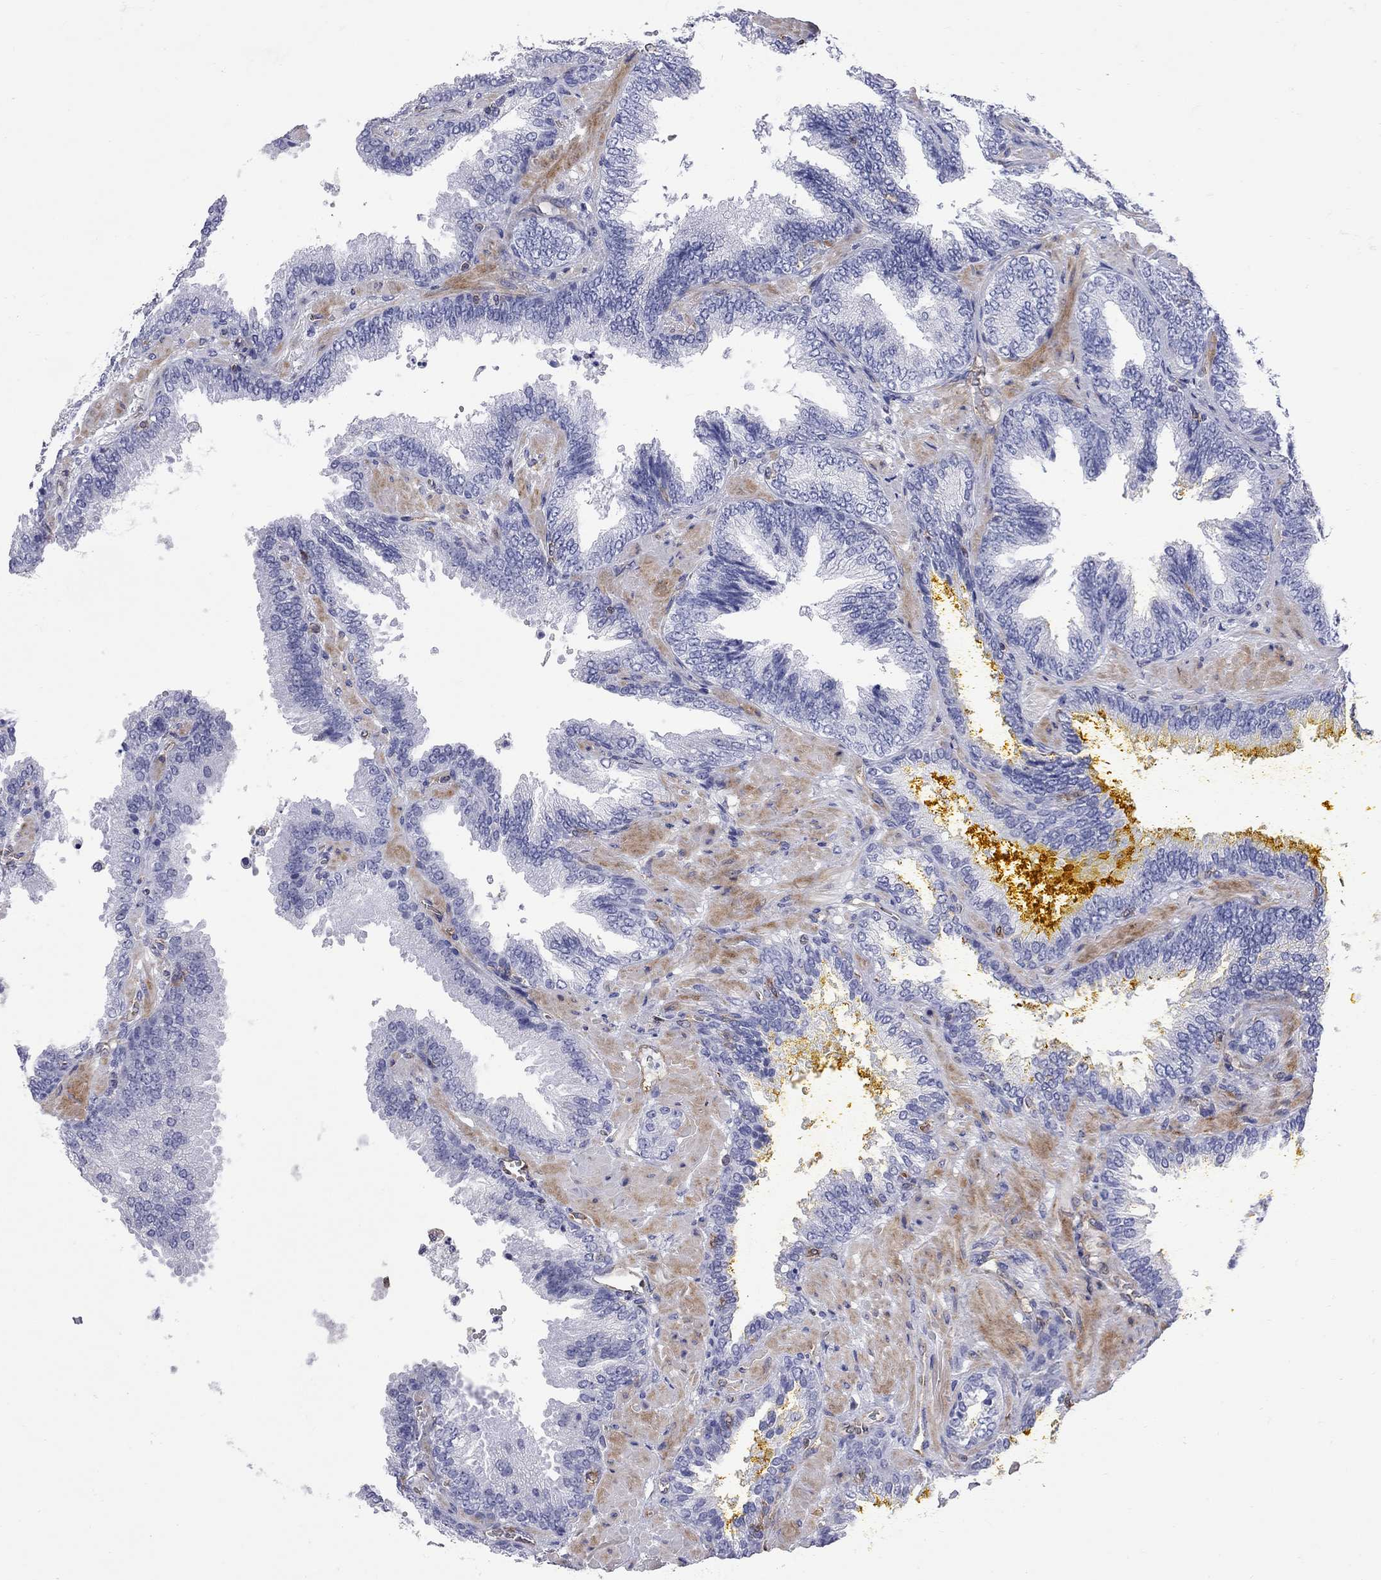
{"staining": {"intensity": "negative", "quantity": "none", "location": "none"}, "tissue": "prostate cancer", "cell_type": "Tumor cells", "image_type": "cancer", "snomed": [{"axis": "morphology", "description": "Adenocarcinoma, Low grade"}, {"axis": "topography", "description": "Prostate"}], "caption": "Prostate cancer (low-grade adenocarcinoma) was stained to show a protein in brown. There is no significant expression in tumor cells.", "gene": "ABI3", "patient": {"sex": "male", "age": 68}}